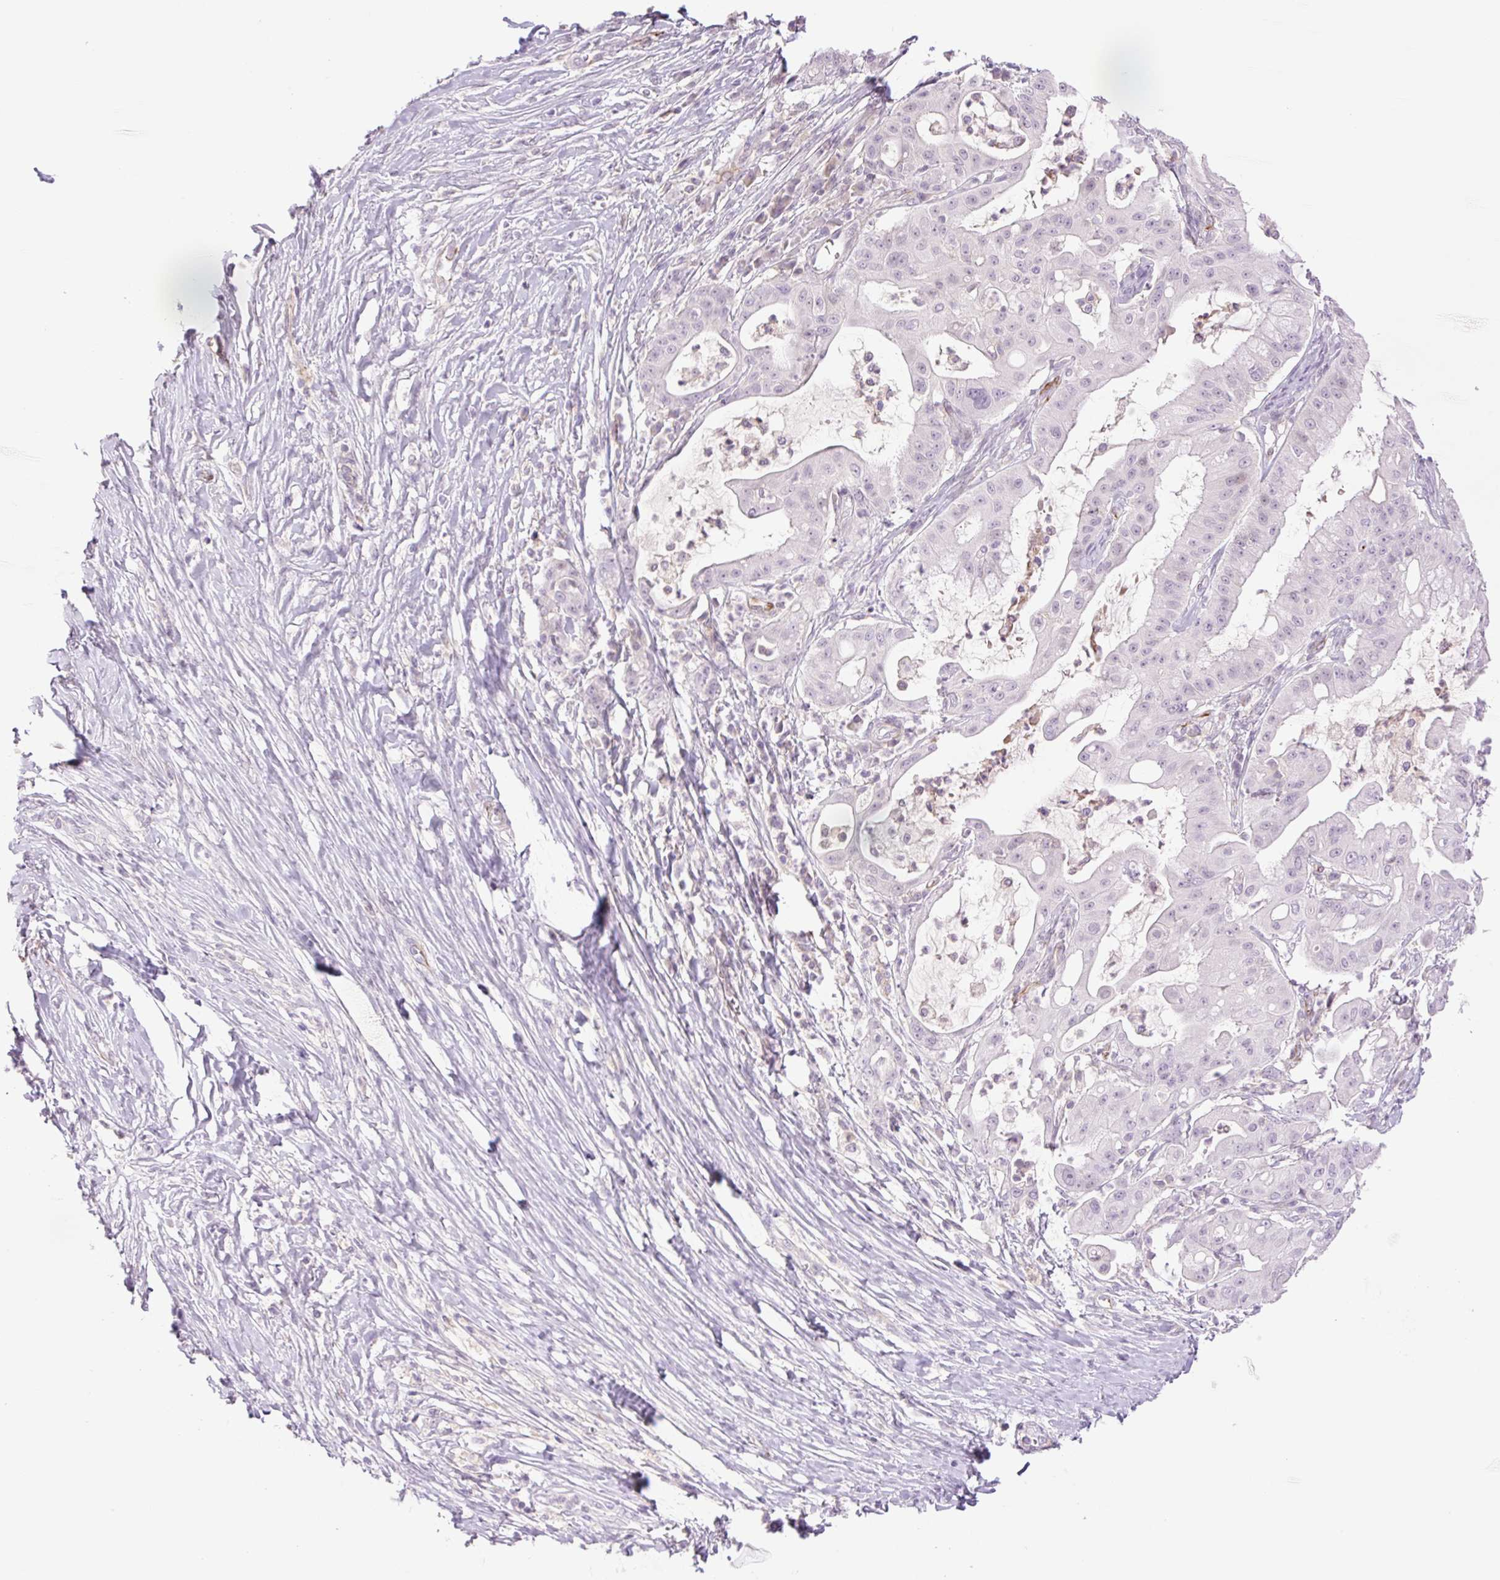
{"staining": {"intensity": "negative", "quantity": "none", "location": "none"}, "tissue": "ovarian cancer", "cell_type": "Tumor cells", "image_type": "cancer", "snomed": [{"axis": "morphology", "description": "Cystadenocarcinoma, mucinous, NOS"}, {"axis": "topography", "description": "Ovary"}], "caption": "The histopathology image reveals no significant staining in tumor cells of mucinous cystadenocarcinoma (ovarian).", "gene": "ZFYVE21", "patient": {"sex": "female", "age": 70}}